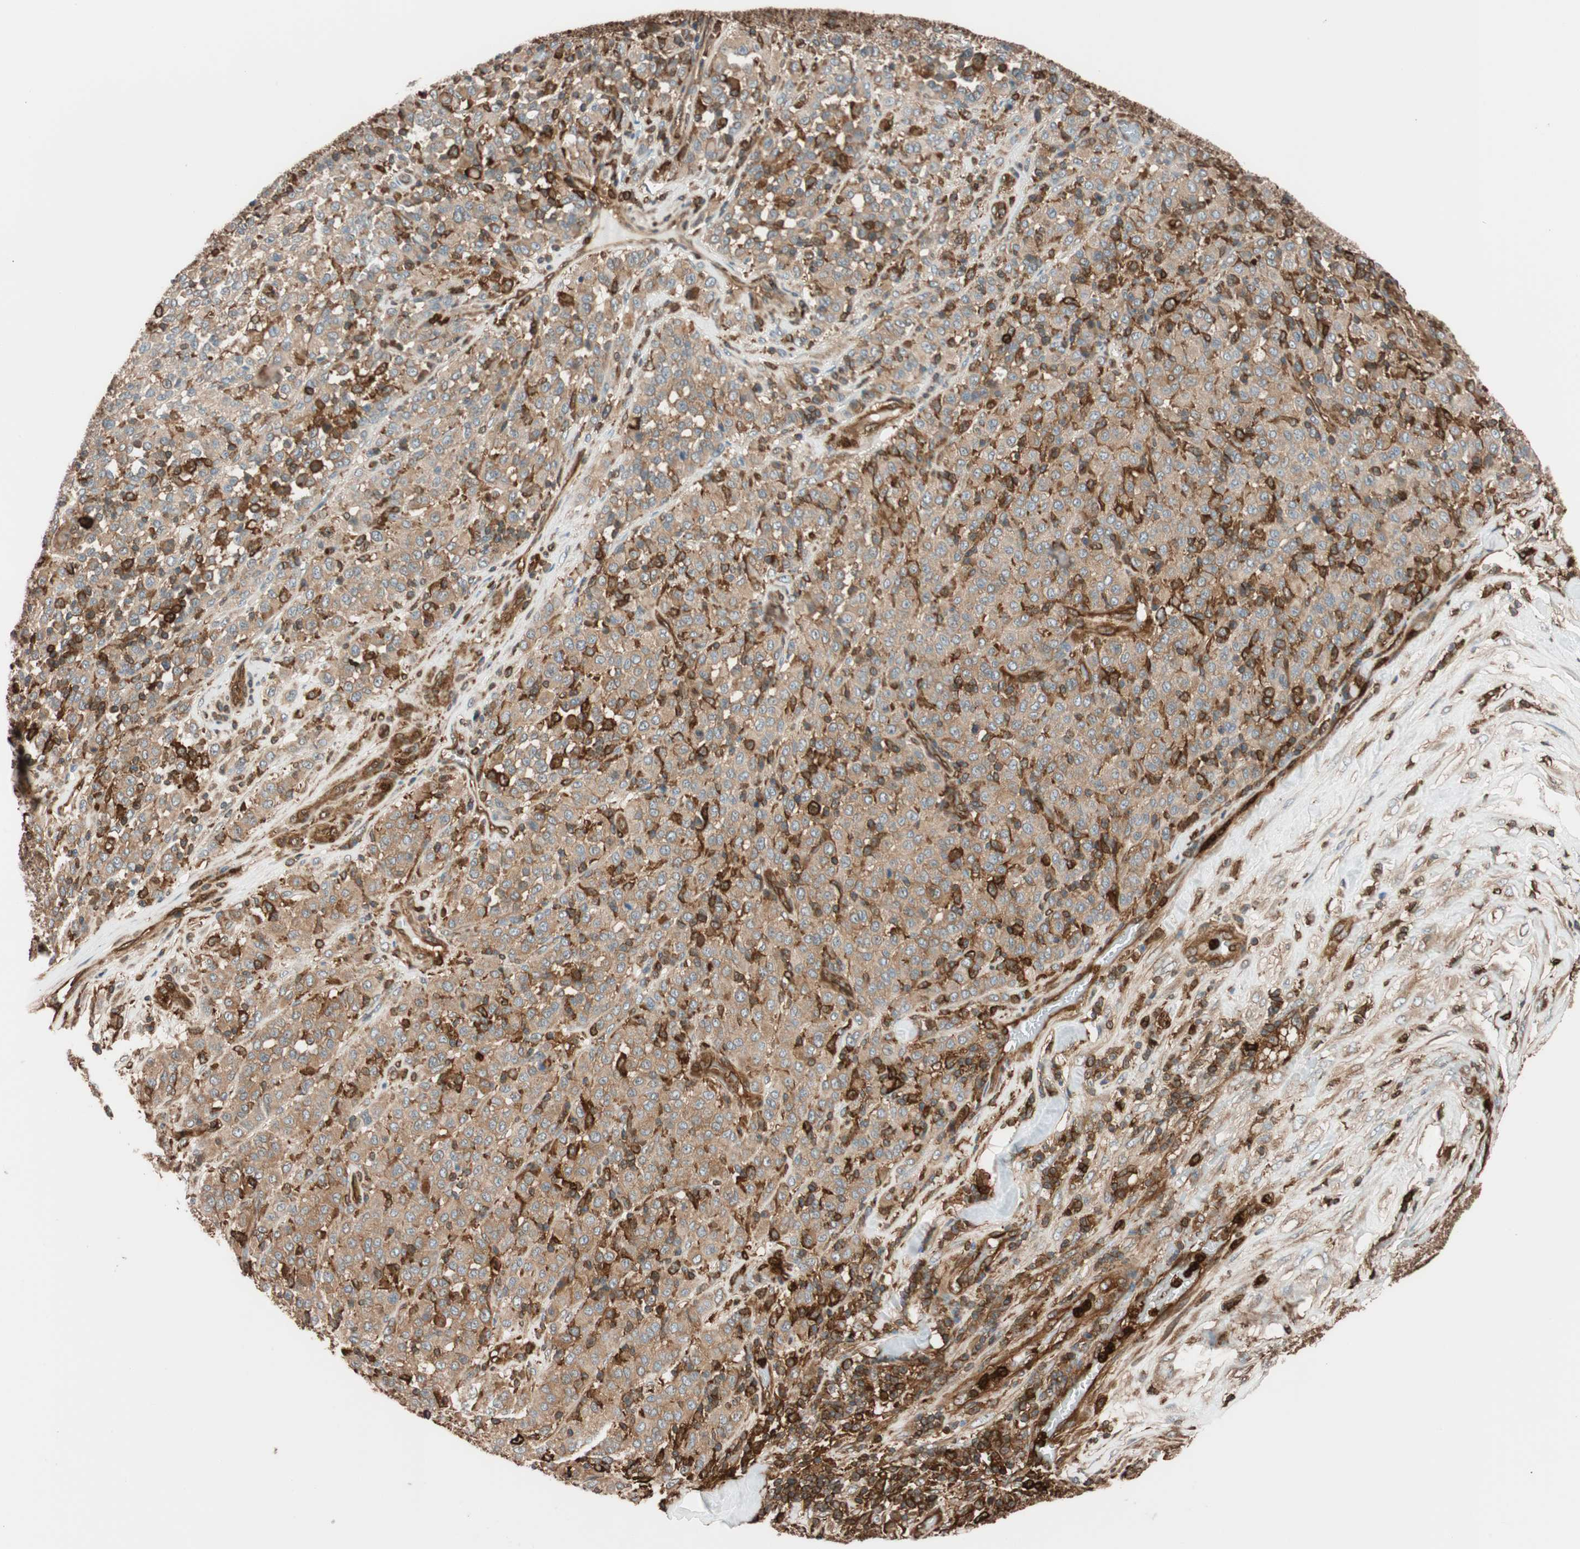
{"staining": {"intensity": "moderate", "quantity": ">75%", "location": "cytoplasmic/membranous"}, "tissue": "melanoma", "cell_type": "Tumor cells", "image_type": "cancer", "snomed": [{"axis": "morphology", "description": "Malignant melanoma, Metastatic site"}, {"axis": "topography", "description": "Pancreas"}], "caption": "This is an image of immunohistochemistry (IHC) staining of malignant melanoma (metastatic site), which shows moderate positivity in the cytoplasmic/membranous of tumor cells.", "gene": "VASP", "patient": {"sex": "female", "age": 30}}